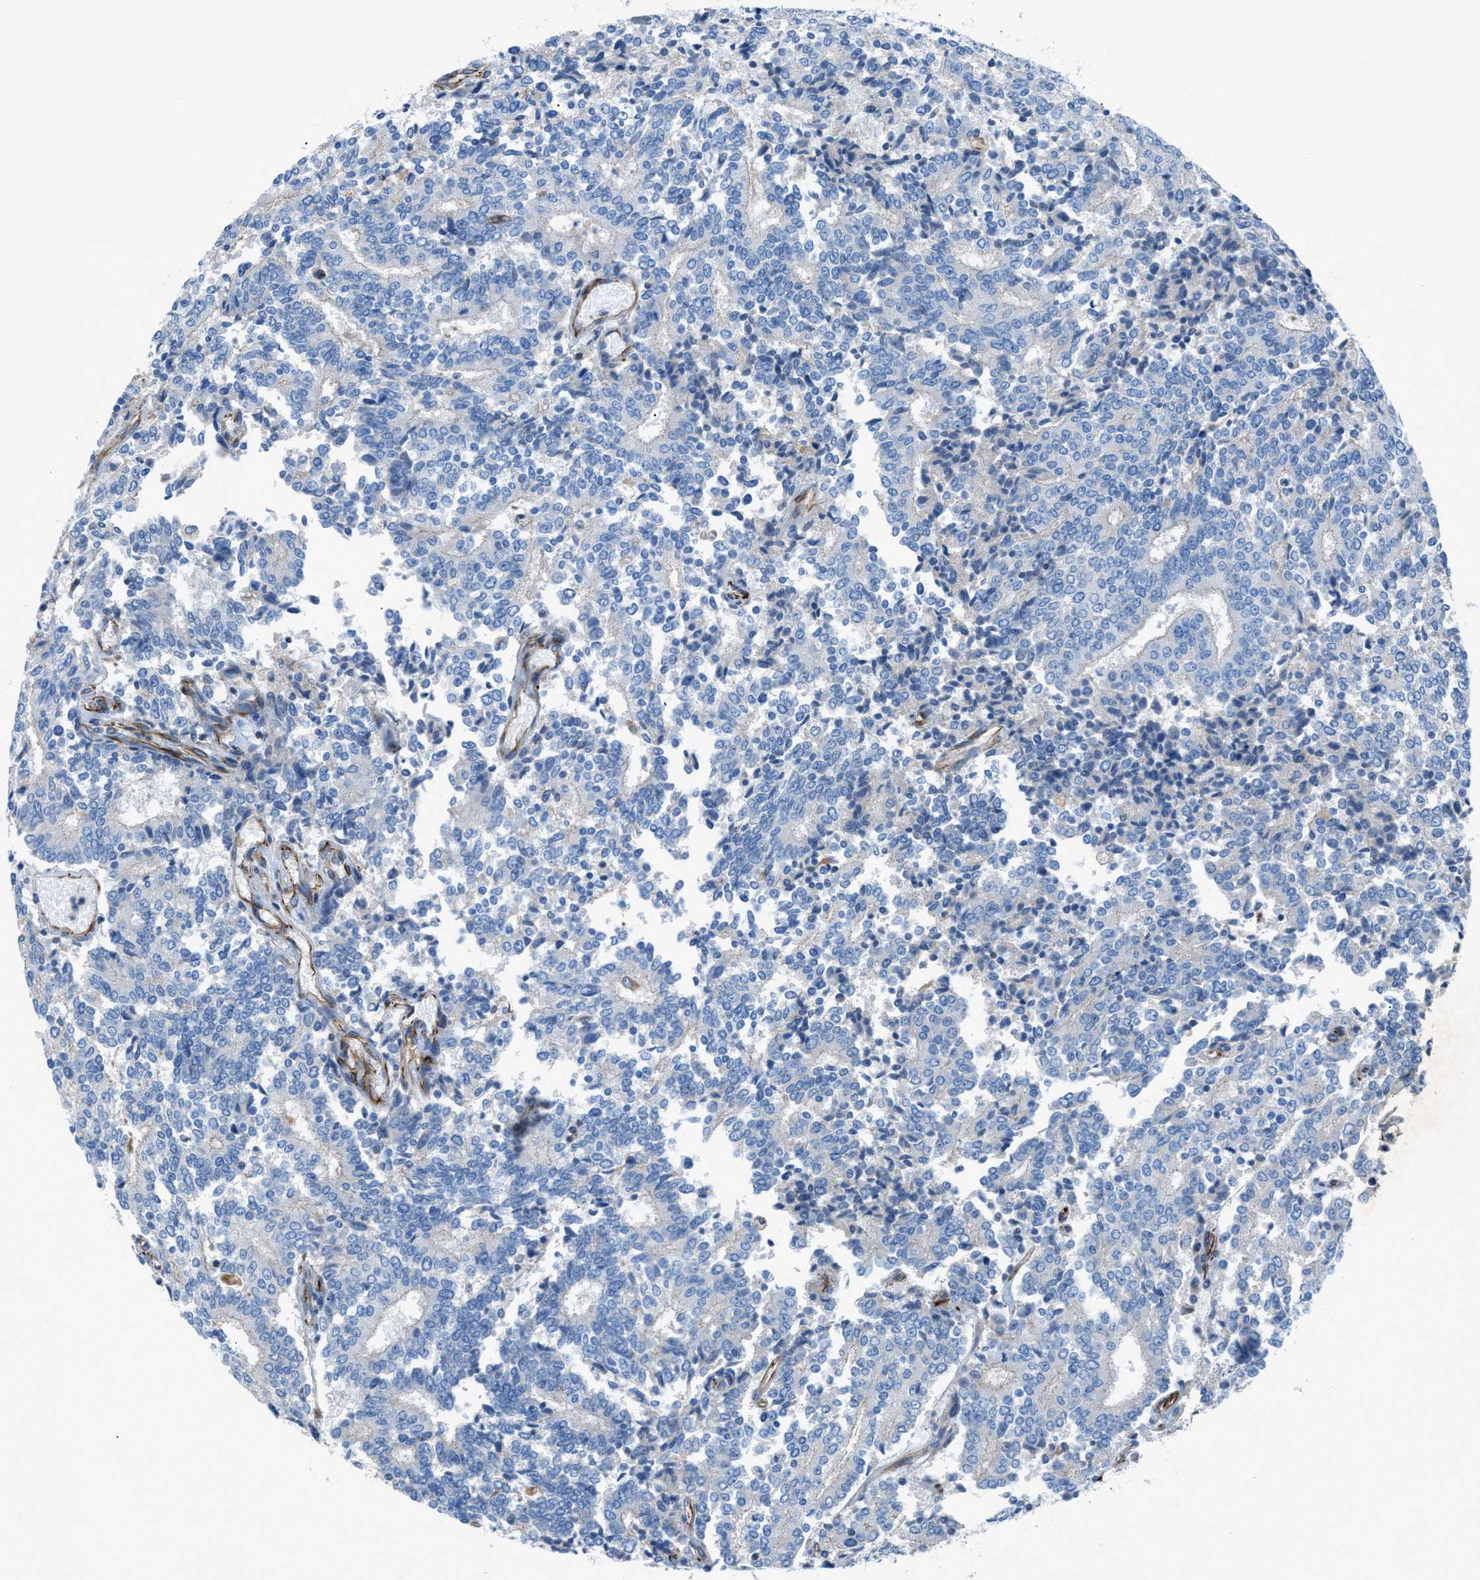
{"staining": {"intensity": "negative", "quantity": "none", "location": "none"}, "tissue": "prostate cancer", "cell_type": "Tumor cells", "image_type": "cancer", "snomed": [{"axis": "morphology", "description": "Normal tissue, NOS"}, {"axis": "morphology", "description": "Adenocarcinoma, High grade"}, {"axis": "topography", "description": "Prostate"}, {"axis": "topography", "description": "Seminal veicle"}], "caption": "Human adenocarcinoma (high-grade) (prostate) stained for a protein using immunohistochemistry reveals no staining in tumor cells.", "gene": "CABP7", "patient": {"sex": "male", "age": 55}}